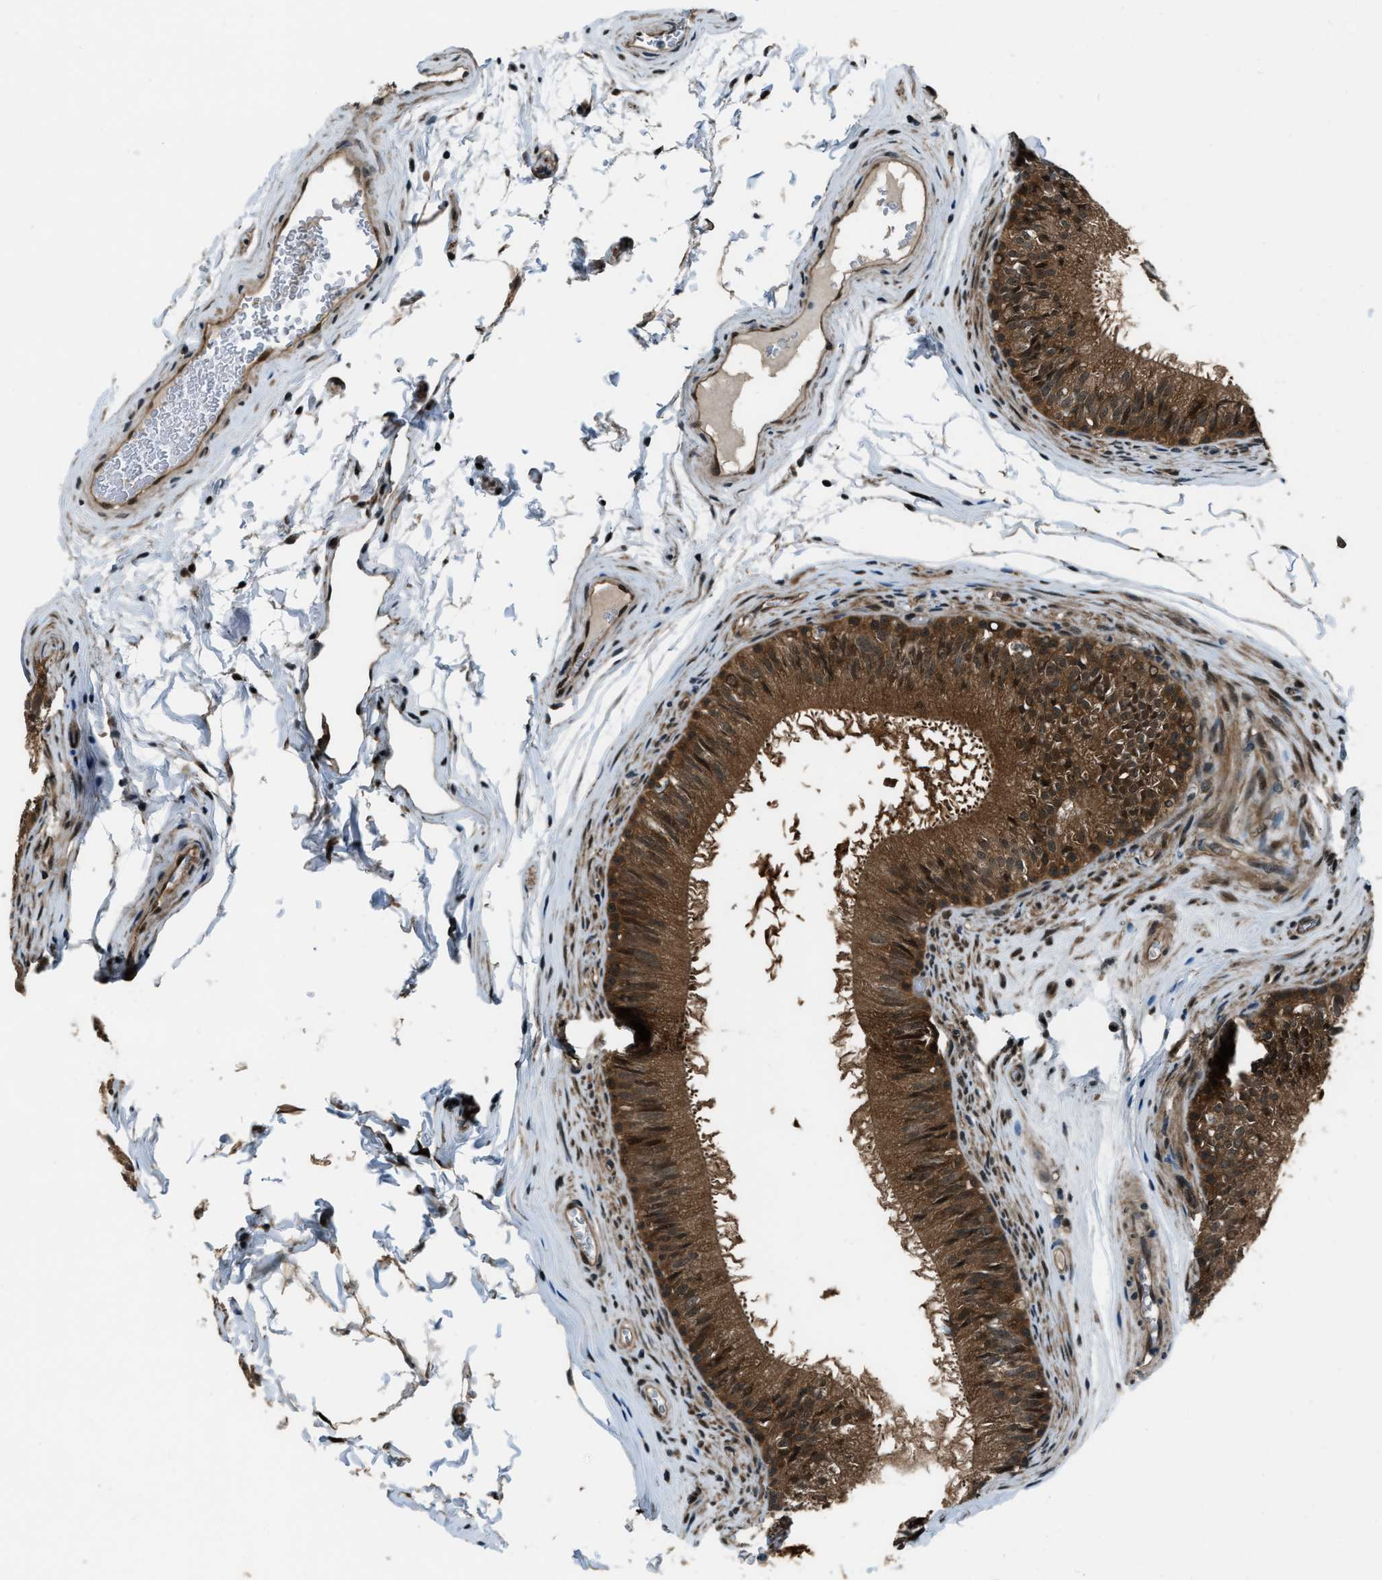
{"staining": {"intensity": "strong", "quantity": ">75%", "location": "cytoplasmic/membranous,nuclear"}, "tissue": "epididymis", "cell_type": "Glandular cells", "image_type": "normal", "snomed": [{"axis": "morphology", "description": "Normal tissue, NOS"}, {"axis": "topography", "description": "Testis"}, {"axis": "topography", "description": "Epididymis"}], "caption": "An immunohistochemistry (IHC) photomicrograph of benign tissue is shown. Protein staining in brown highlights strong cytoplasmic/membranous,nuclear positivity in epididymis within glandular cells.", "gene": "NUDCD3", "patient": {"sex": "male", "age": 36}}